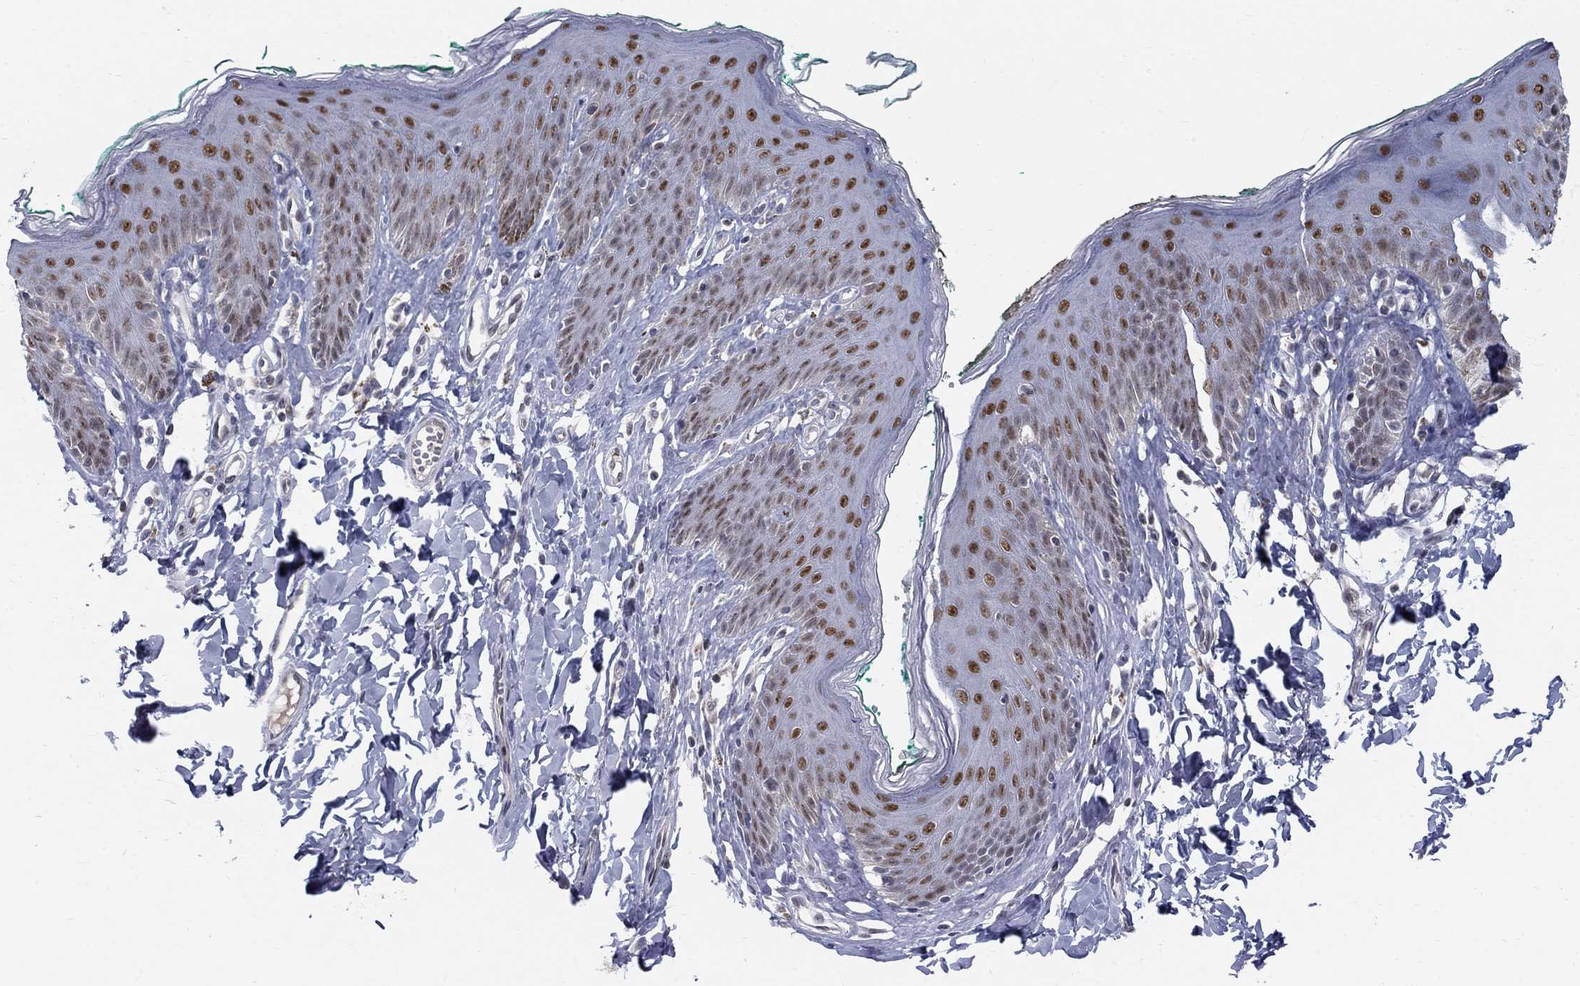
{"staining": {"intensity": "strong", "quantity": "25%-75%", "location": "nuclear"}, "tissue": "skin", "cell_type": "Epidermal cells", "image_type": "normal", "snomed": [{"axis": "morphology", "description": "Normal tissue, NOS"}, {"axis": "topography", "description": "Vulva"}], "caption": "Epidermal cells reveal strong nuclear expression in approximately 25%-75% of cells in benign skin.", "gene": "GCFC2", "patient": {"sex": "female", "age": 66}}